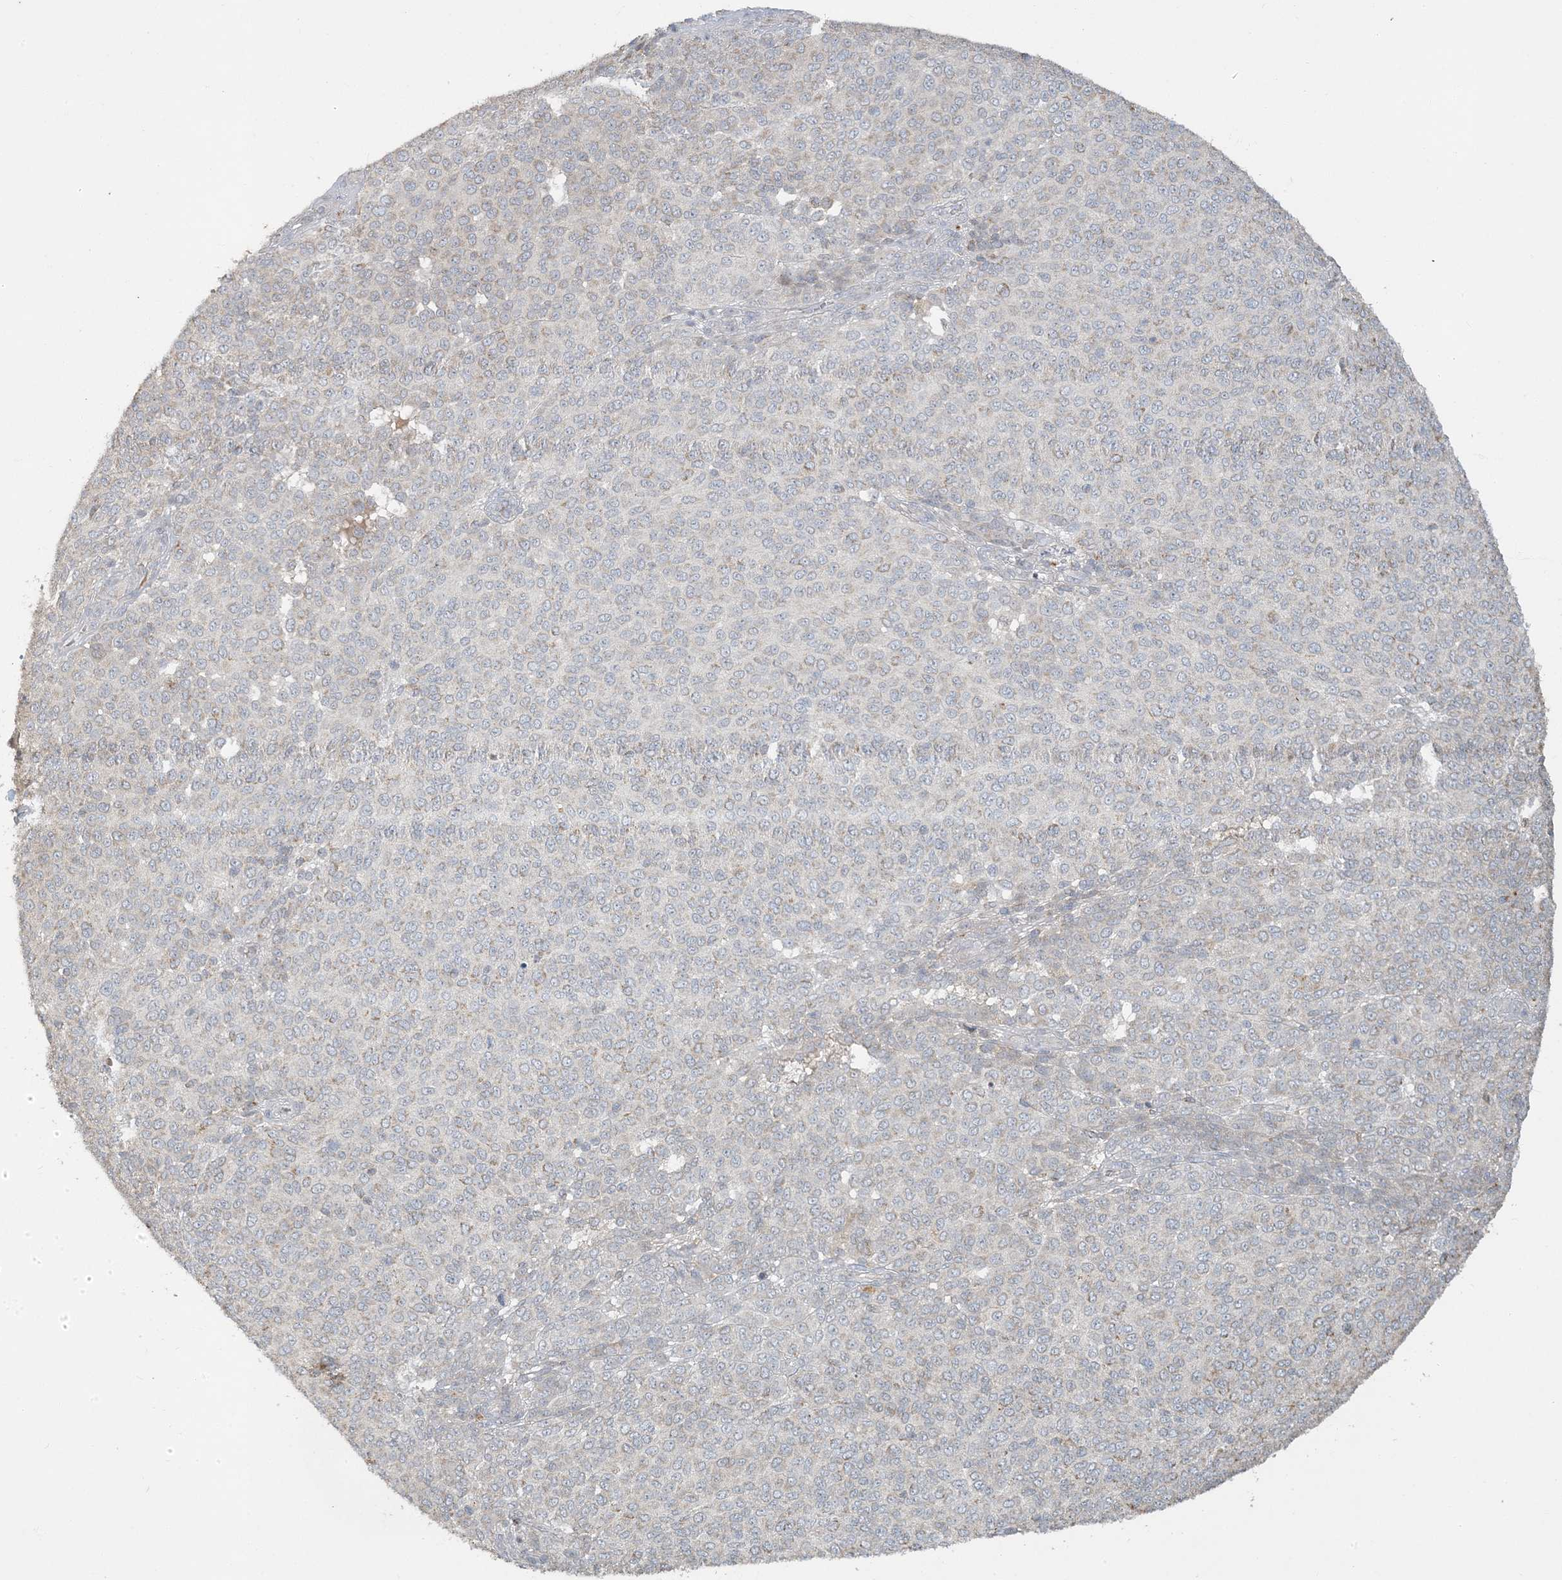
{"staining": {"intensity": "moderate", "quantity": "<25%", "location": "cytoplasmic/membranous"}, "tissue": "melanoma", "cell_type": "Tumor cells", "image_type": "cancer", "snomed": [{"axis": "morphology", "description": "Malignant melanoma, NOS"}, {"axis": "topography", "description": "Skin"}], "caption": "Immunohistochemistry (IHC) histopathology image of human melanoma stained for a protein (brown), which shows low levels of moderate cytoplasmic/membranous expression in approximately <25% of tumor cells.", "gene": "LTN1", "patient": {"sex": "male", "age": 49}}